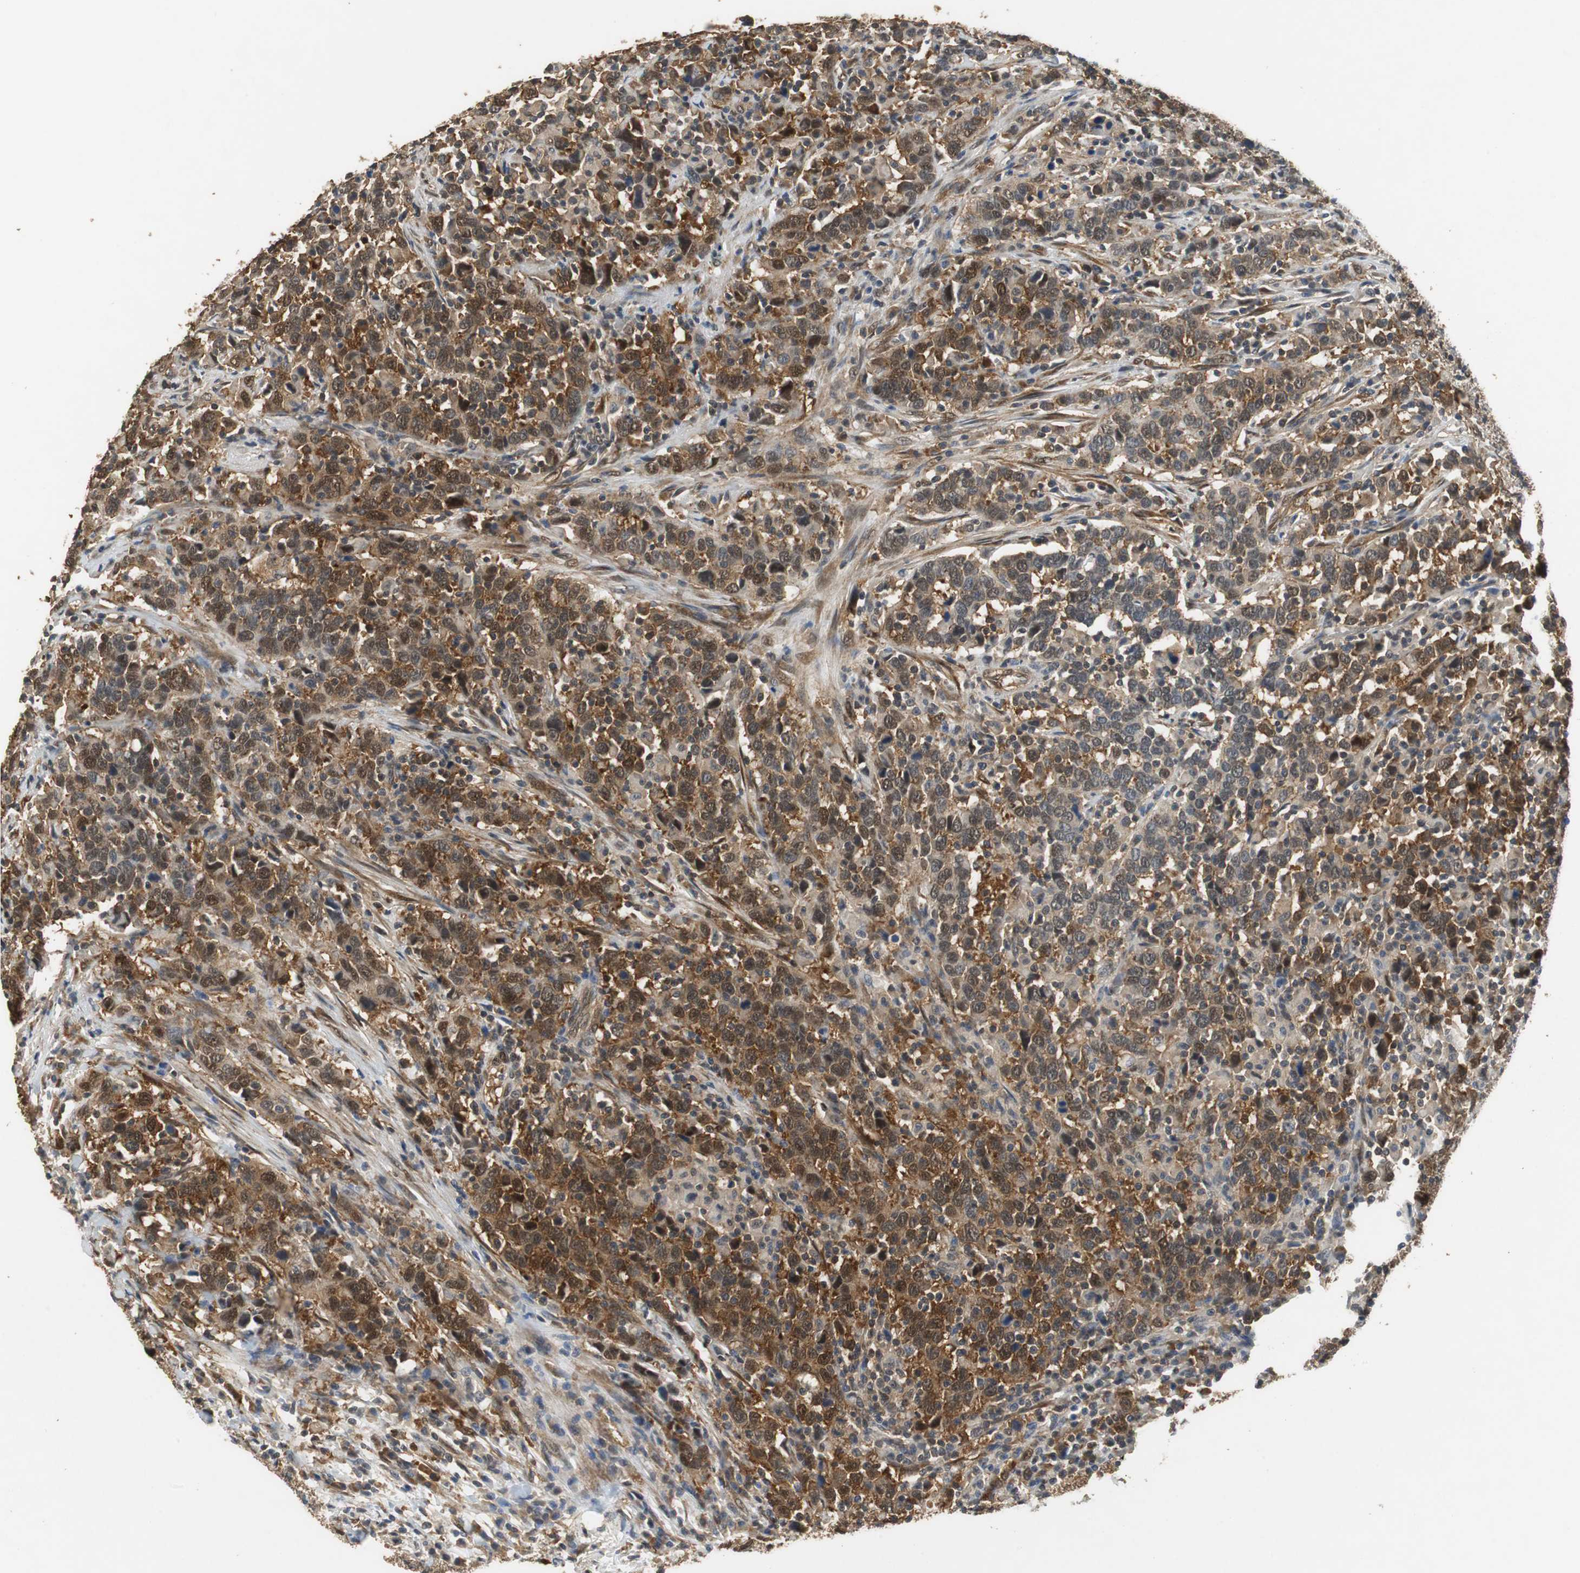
{"staining": {"intensity": "strong", "quantity": ">75%", "location": "cytoplasmic/membranous,nuclear"}, "tissue": "urothelial cancer", "cell_type": "Tumor cells", "image_type": "cancer", "snomed": [{"axis": "morphology", "description": "Urothelial carcinoma, High grade"}, {"axis": "topography", "description": "Urinary bladder"}], "caption": "Tumor cells reveal strong cytoplasmic/membranous and nuclear positivity in about >75% of cells in urothelial cancer.", "gene": "UBQLN2", "patient": {"sex": "male", "age": 61}}